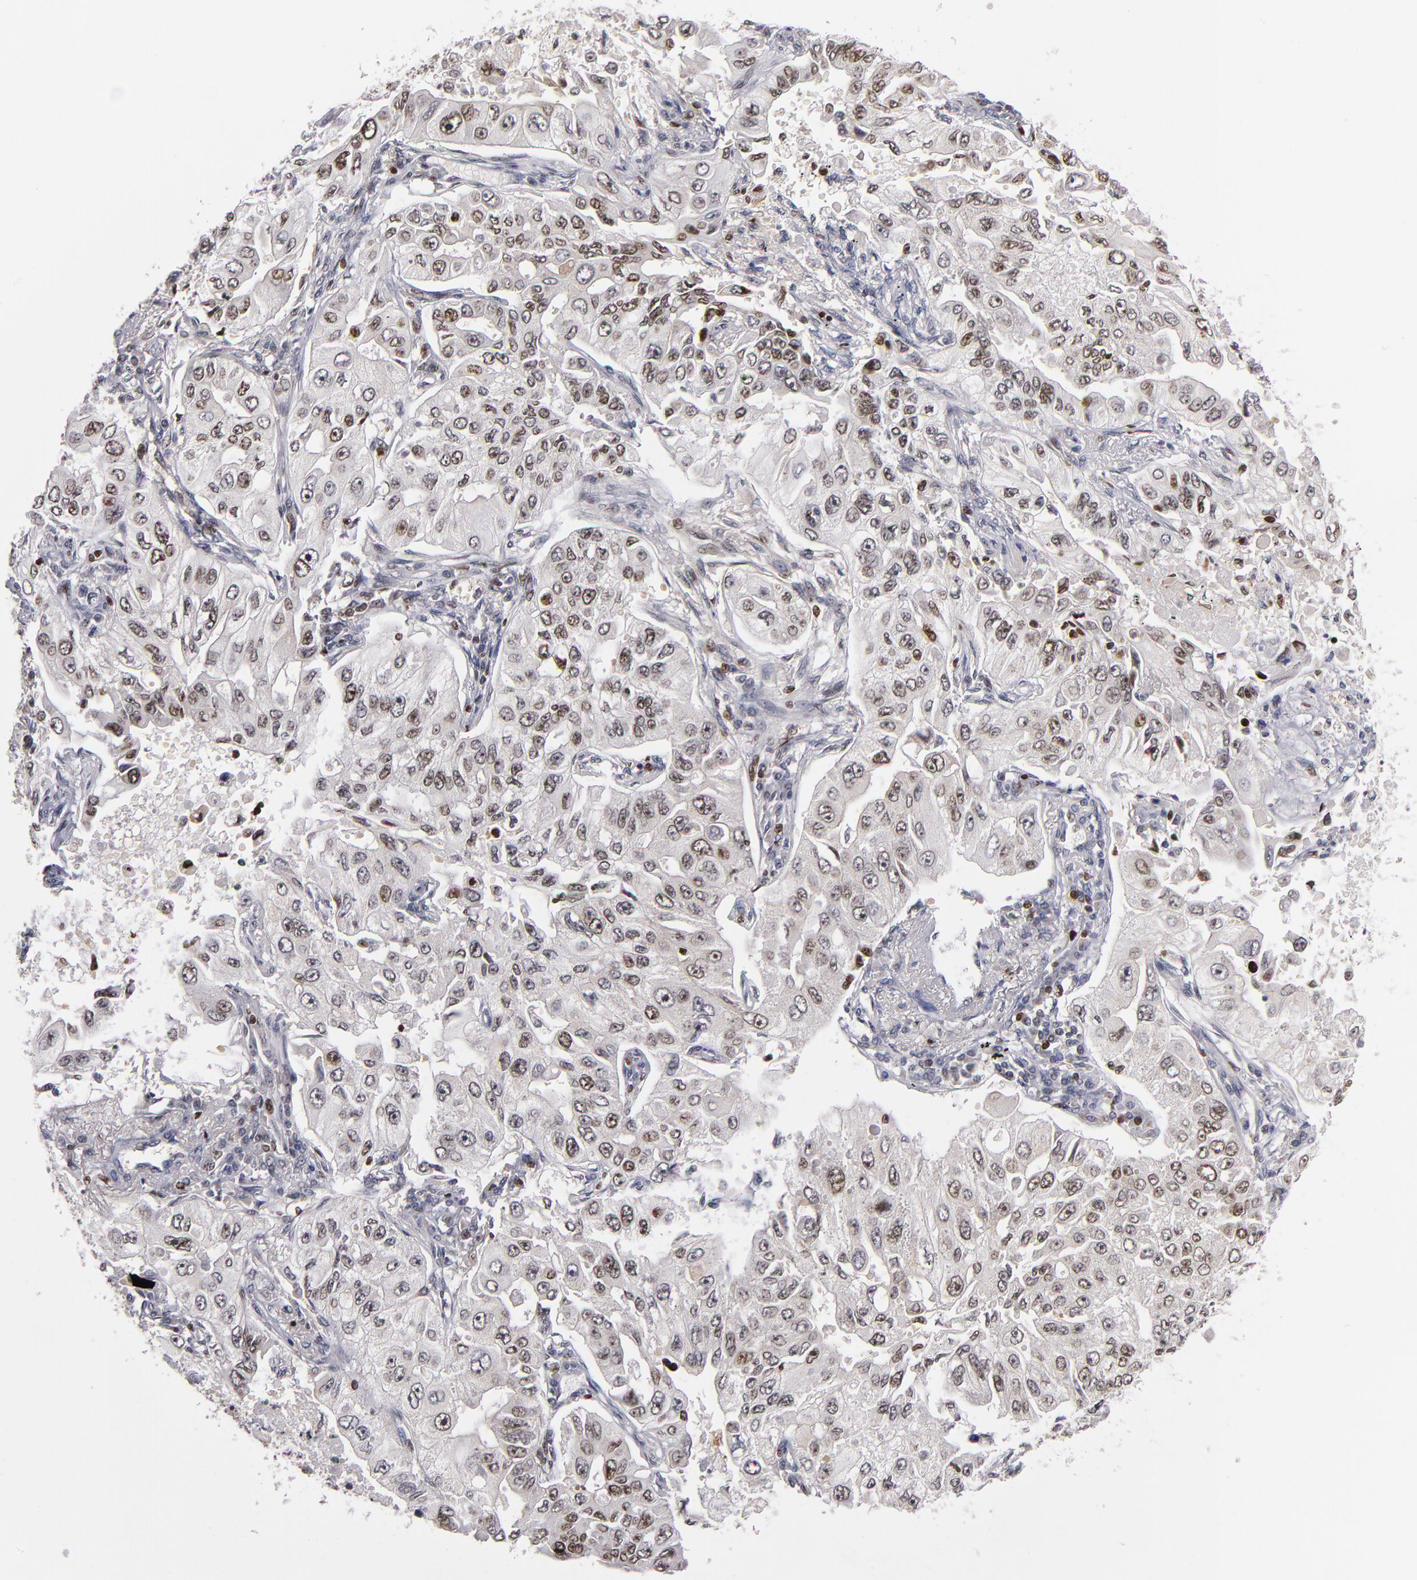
{"staining": {"intensity": "moderate", "quantity": "25%-75%", "location": "nuclear"}, "tissue": "lung cancer", "cell_type": "Tumor cells", "image_type": "cancer", "snomed": [{"axis": "morphology", "description": "Adenocarcinoma, NOS"}, {"axis": "topography", "description": "Lung"}], "caption": "About 25%-75% of tumor cells in human adenocarcinoma (lung) display moderate nuclear protein positivity as visualized by brown immunohistochemical staining.", "gene": "KDM6A", "patient": {"sex": "male", "age": 84}}